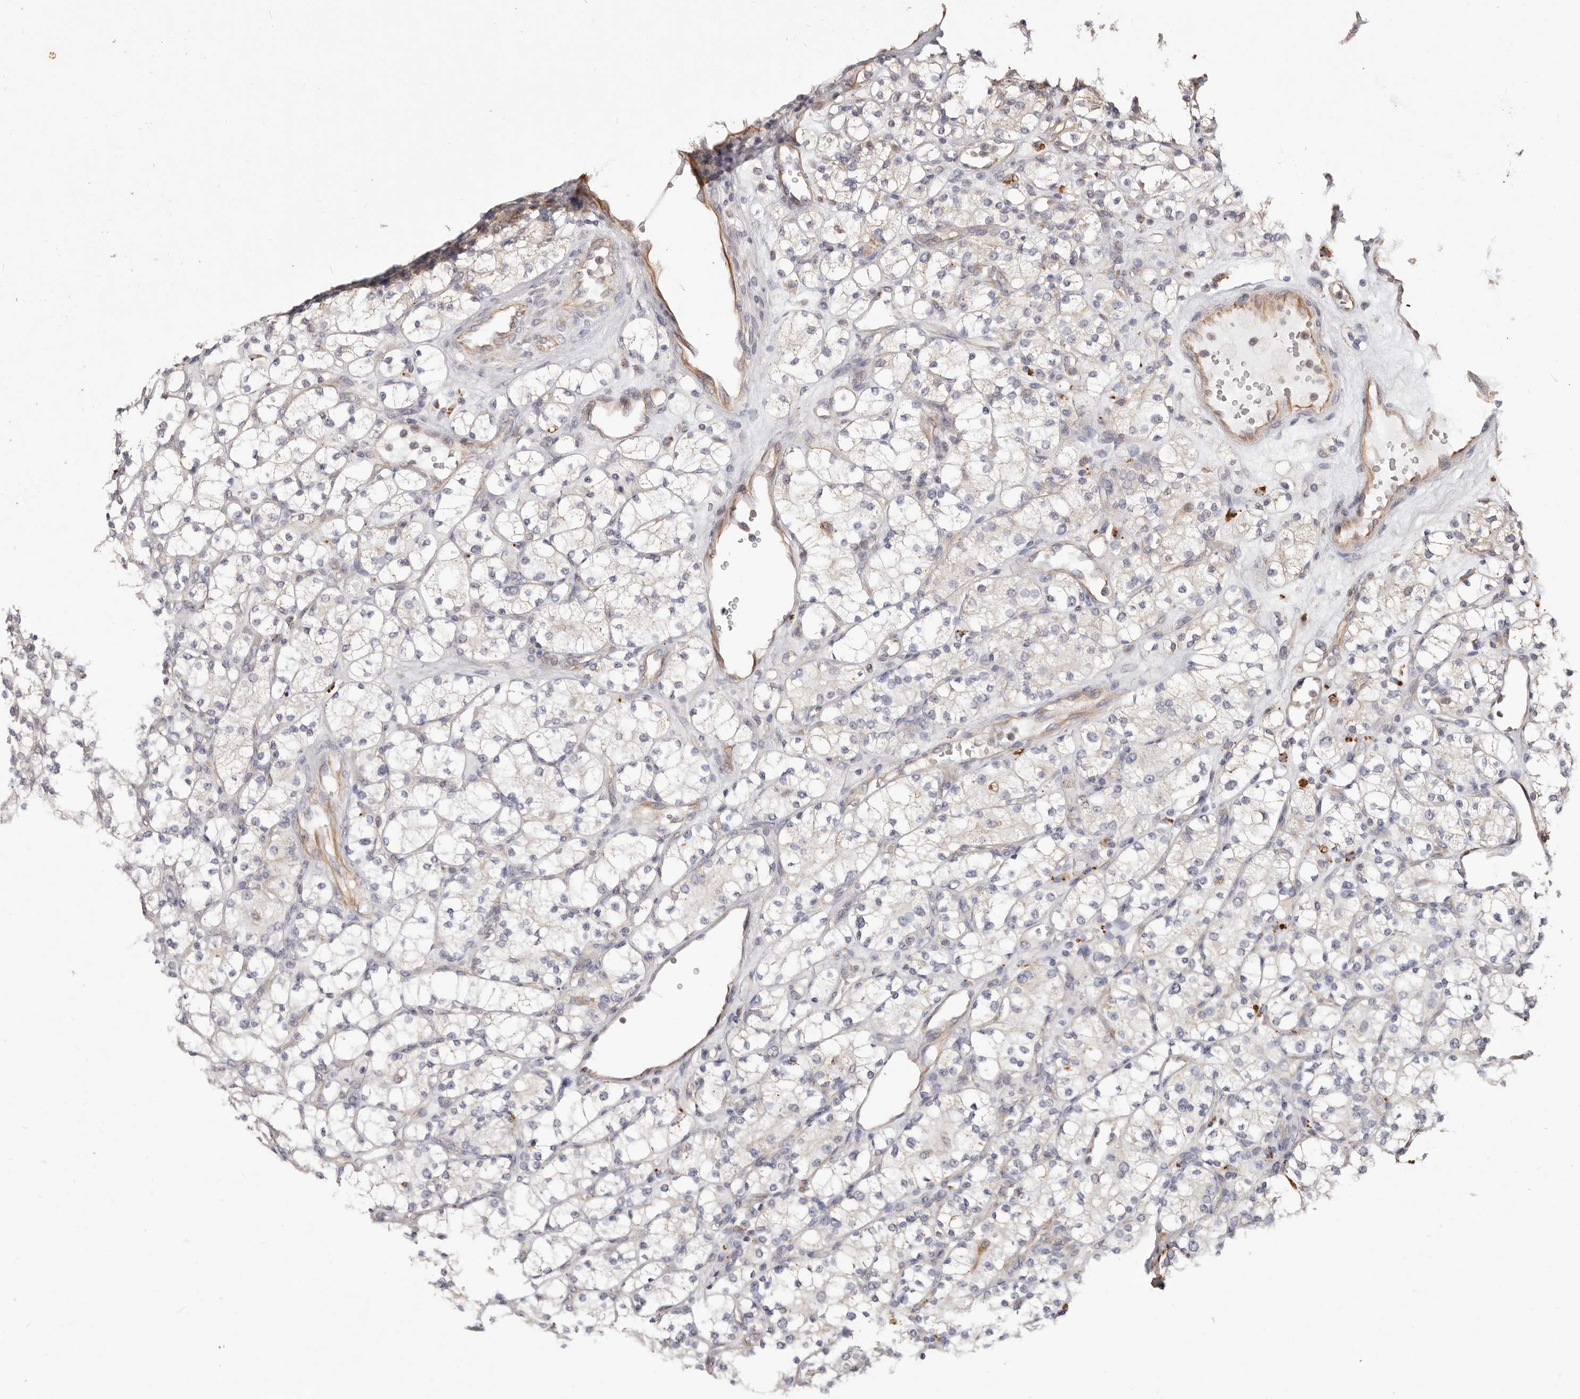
{"staining": {"intensity": "negative", "quantity": "none", "location": "none"}, "tissue": "renal cancer", "cell_type": "Tumor cells", "image_type": "cancer", "snomed": [{"axis": "morphology", "description": "Adenocarcinoma, NOS"}, {"axis": "topography", "description": "Kidney"}], "caption": "Tumor cells show no significant staining in renal adenocarcinoma. (Stains: DAB IHC with hematoxylin counter stain, Microscopy: brightfield microscopy at high magnification).", "gene": "THBS3", "patient": {"sex": "male", "age": 77}}